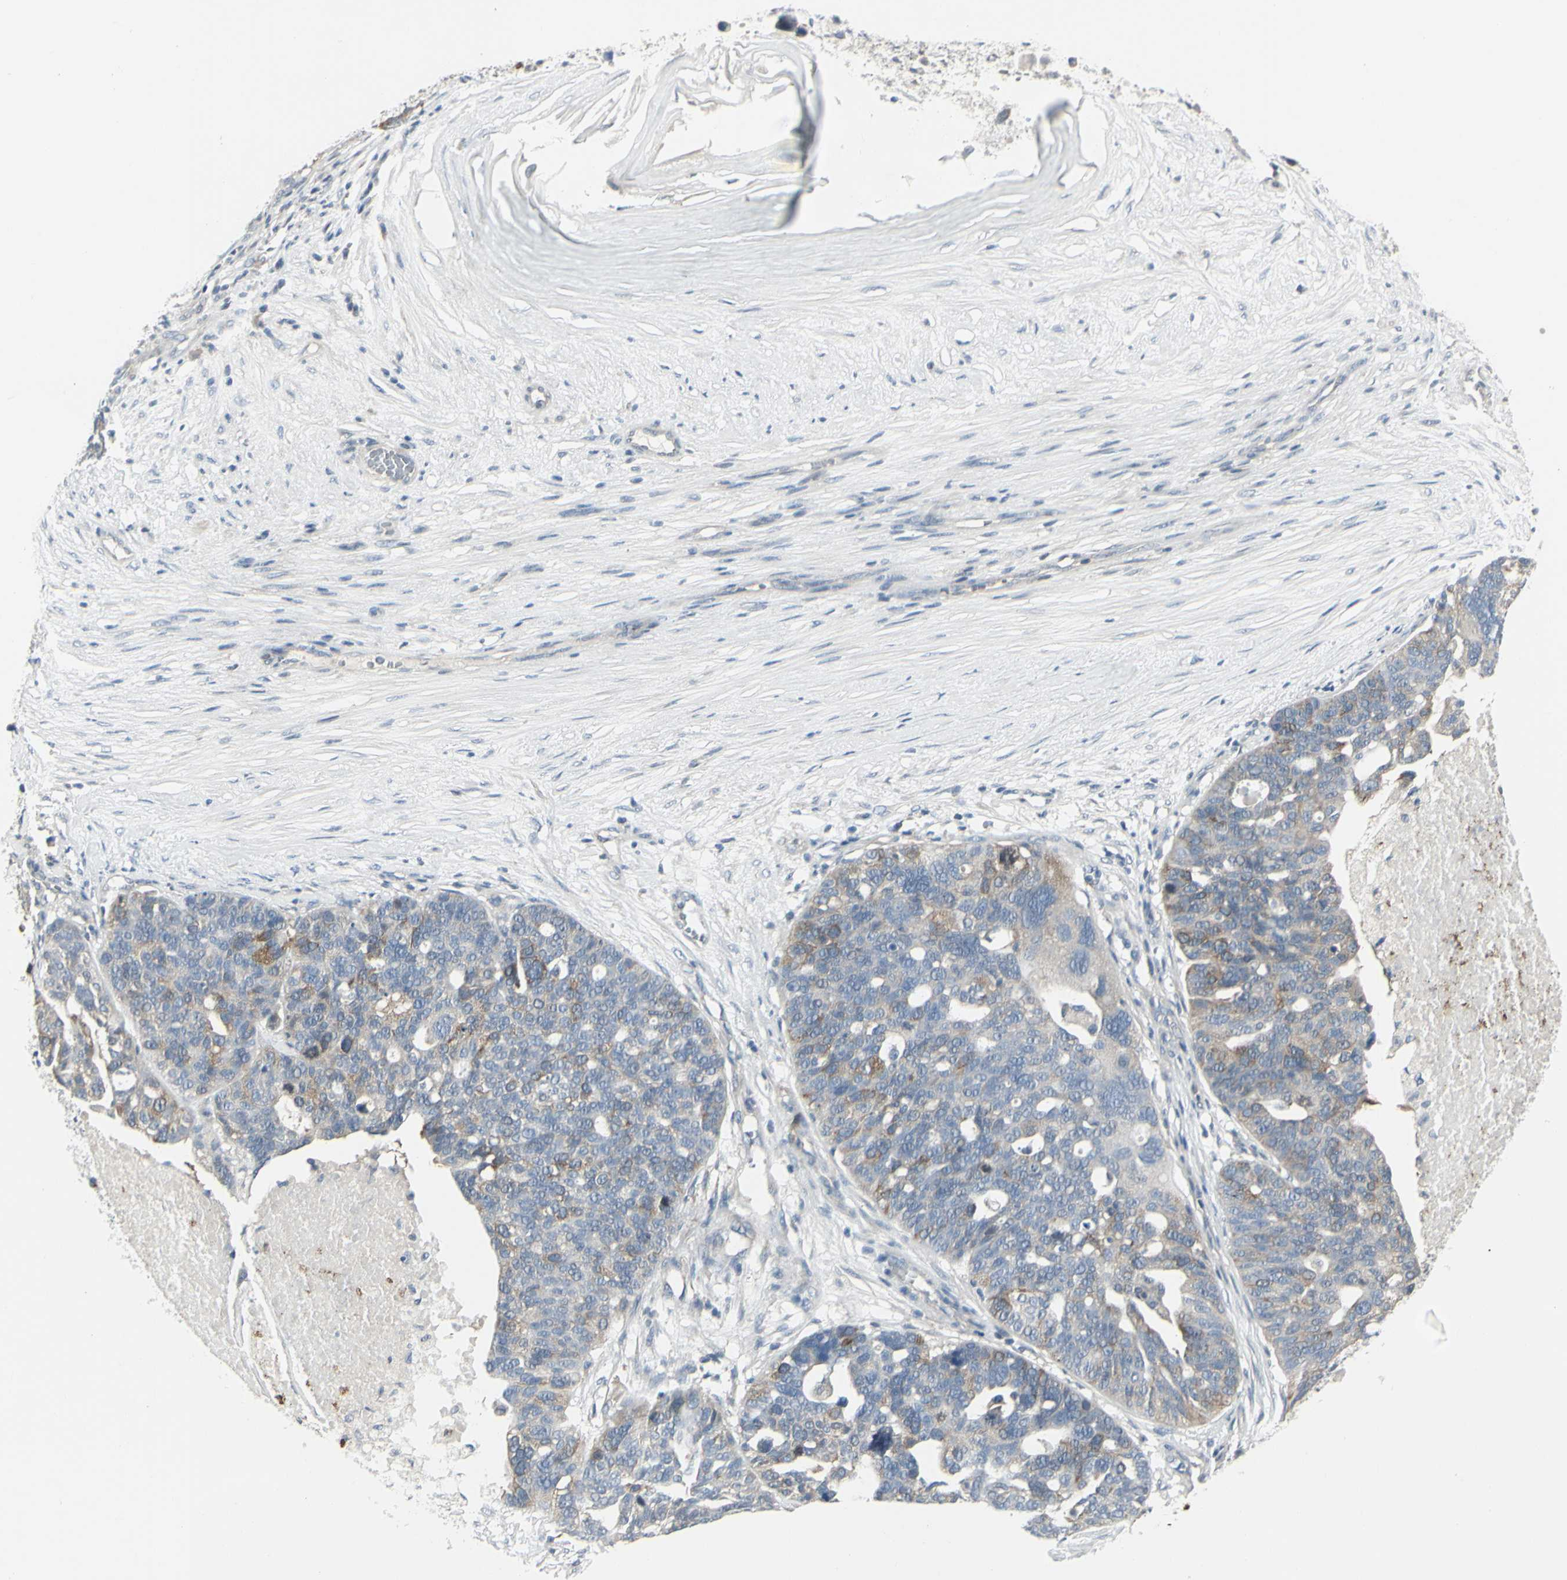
{"staining": {"intensity": "moderate", "quantity": "25%-75%", "location": "cytoplasmic/membranous"}, "tissue": "ovarian cancer", "cell_type": "Tumor cells", "image_type": "cancer", "snomed": [{"axis": "morphology", "description": "Cystadenocarcinoma, serous, NOS"}, {"axis": "topography", "description": "Ovary"}], "caption": "Ovarian serous cystadenocarcinoma tissue demonstrates moderate cytoplasmic/membranous expression in about 25%-75% of tumor cells The staining was performed using DAB (3,3'-diaminobenzidine) to visualize the protein expression in brown, while the nuclei were stained in blue with hematoxylin (Magnification: 20x).", "gene": "CCNB2", "patient": {"sex": "female", "age": 59}}